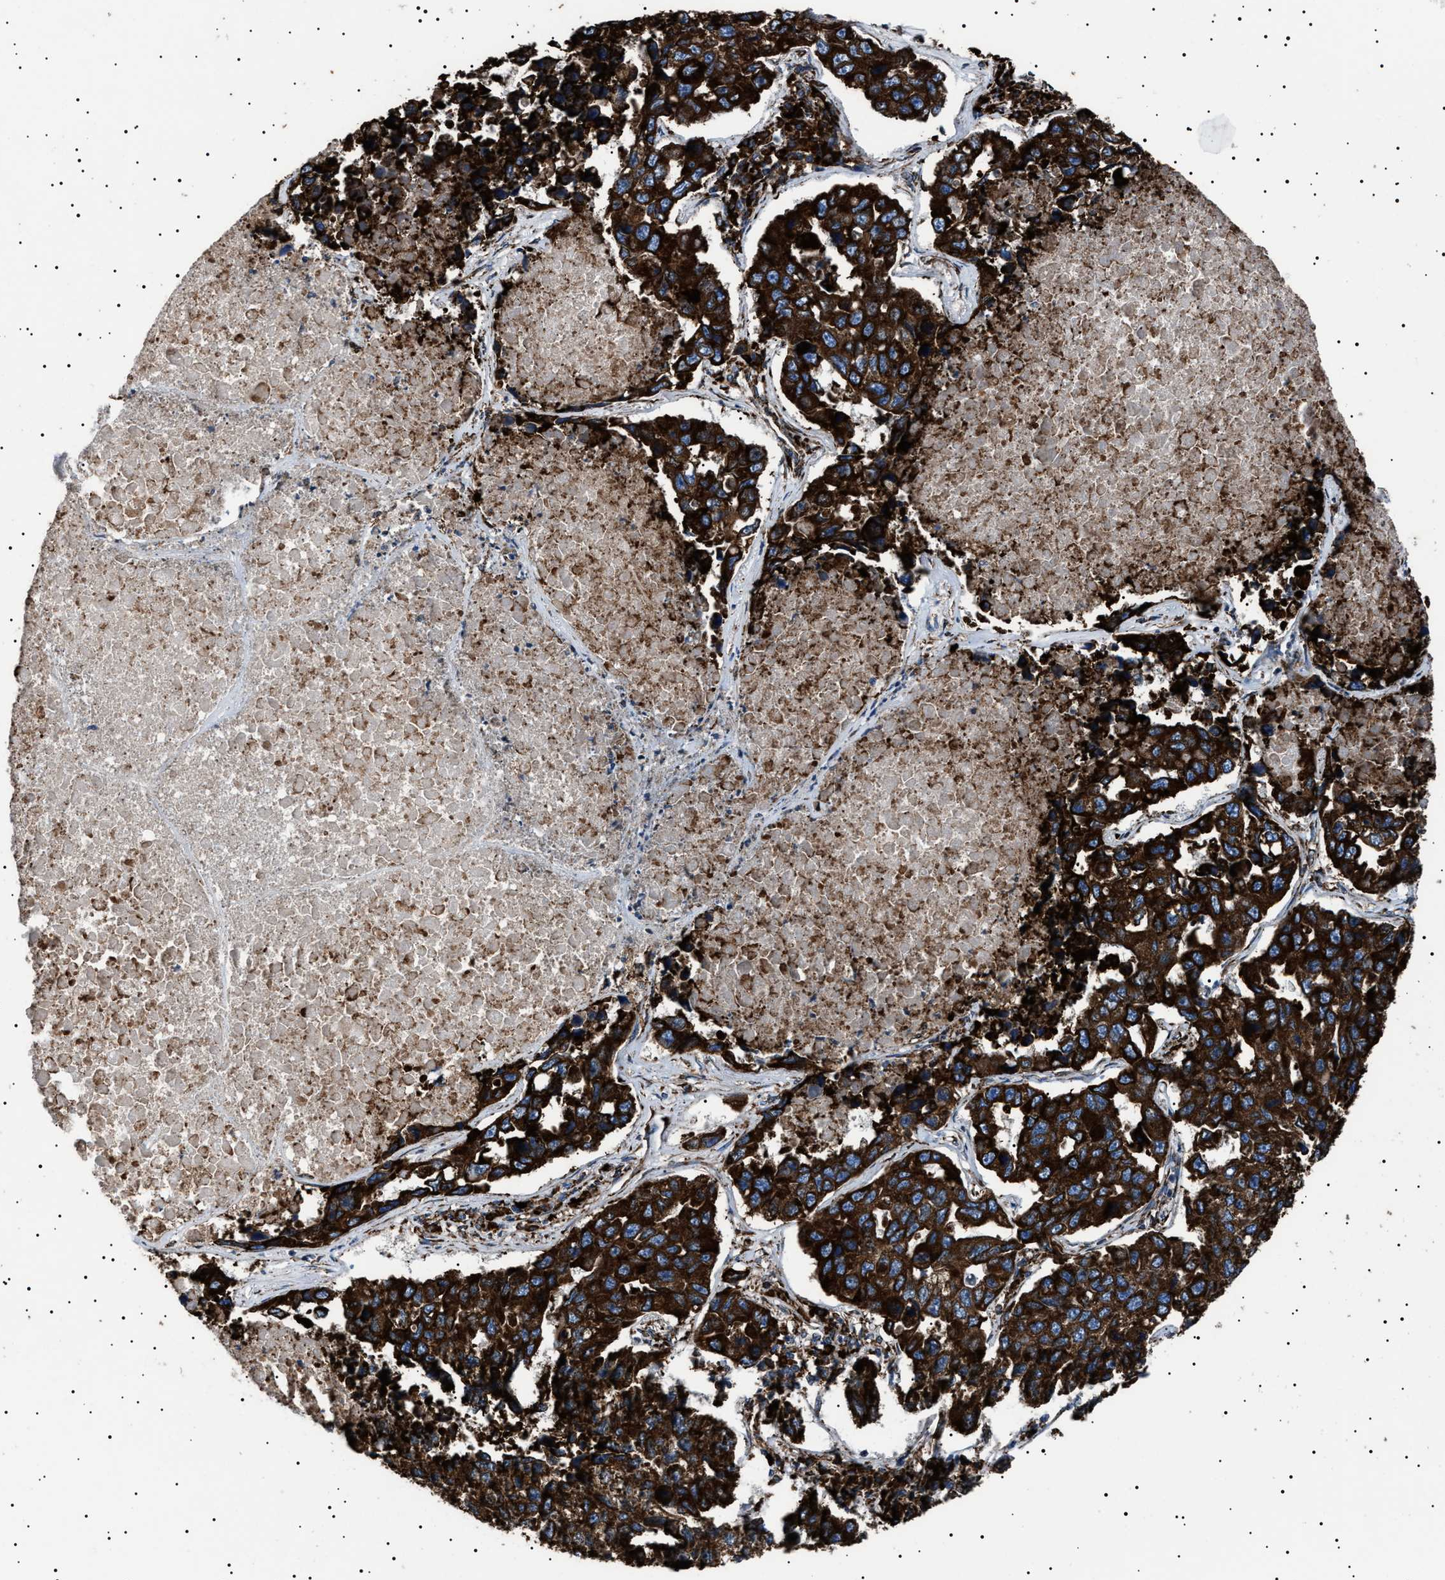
{"staining": {"intensity": "strong", "quantity": ">75%", "location": "cytoplasmic/membranous"}, "tissue": "lung cancer", "cell_type": "Tumor cells", "image_type": "cancer", "snomed": [{"axis": "morphology", "description": "Adenocarcinoma, NOS"}, {"axis": "topography", "description": "Lung"}], "caption": "IHC of lung cancer (adenocarcinoma) shows high levels of strong cytoplasmic/membranous positivity in about >75% of tumor cells.", "gene": "TOP1MT", "patient": {"sex": "male", "age": 64}}